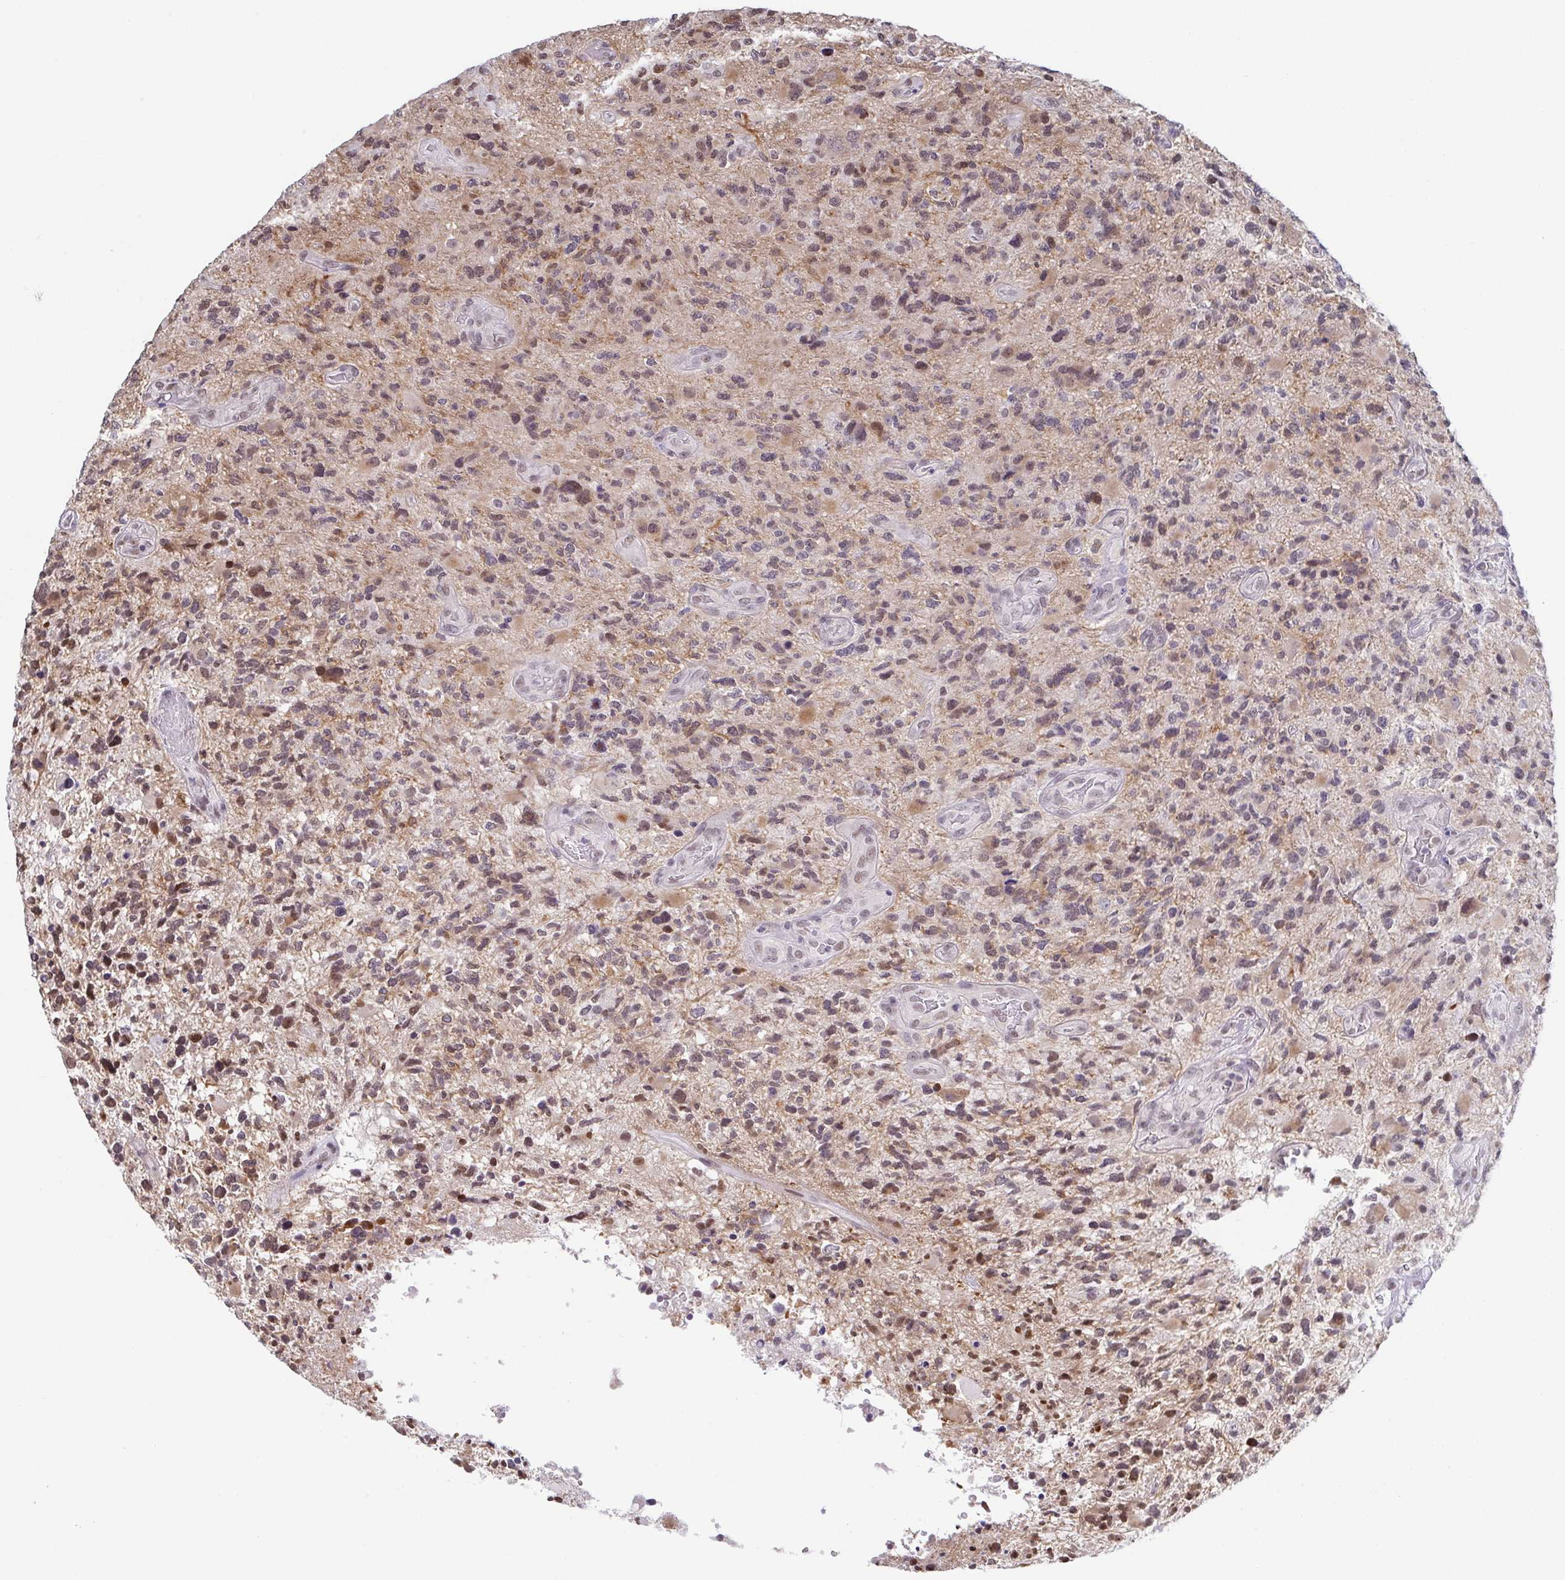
{"staining": {"intensity": "moderate", "quantity": "25%-75%", "location": "nuclear"}, "tissue": "glioma", "cell_type": "Tumor cells", "image_type": "cancer", "snomed": [{"axis": "morphology", "description": "Glioma, malignant, High grade"}, {"axis": "topography", "description": "Brain"}], "caption": "Malignant glioma (high-grade) stained with a protein marker shows moderate staining in tumor cells.", "gene": "SLC7A10", "patient": {"sex": "female", "age": 71}}